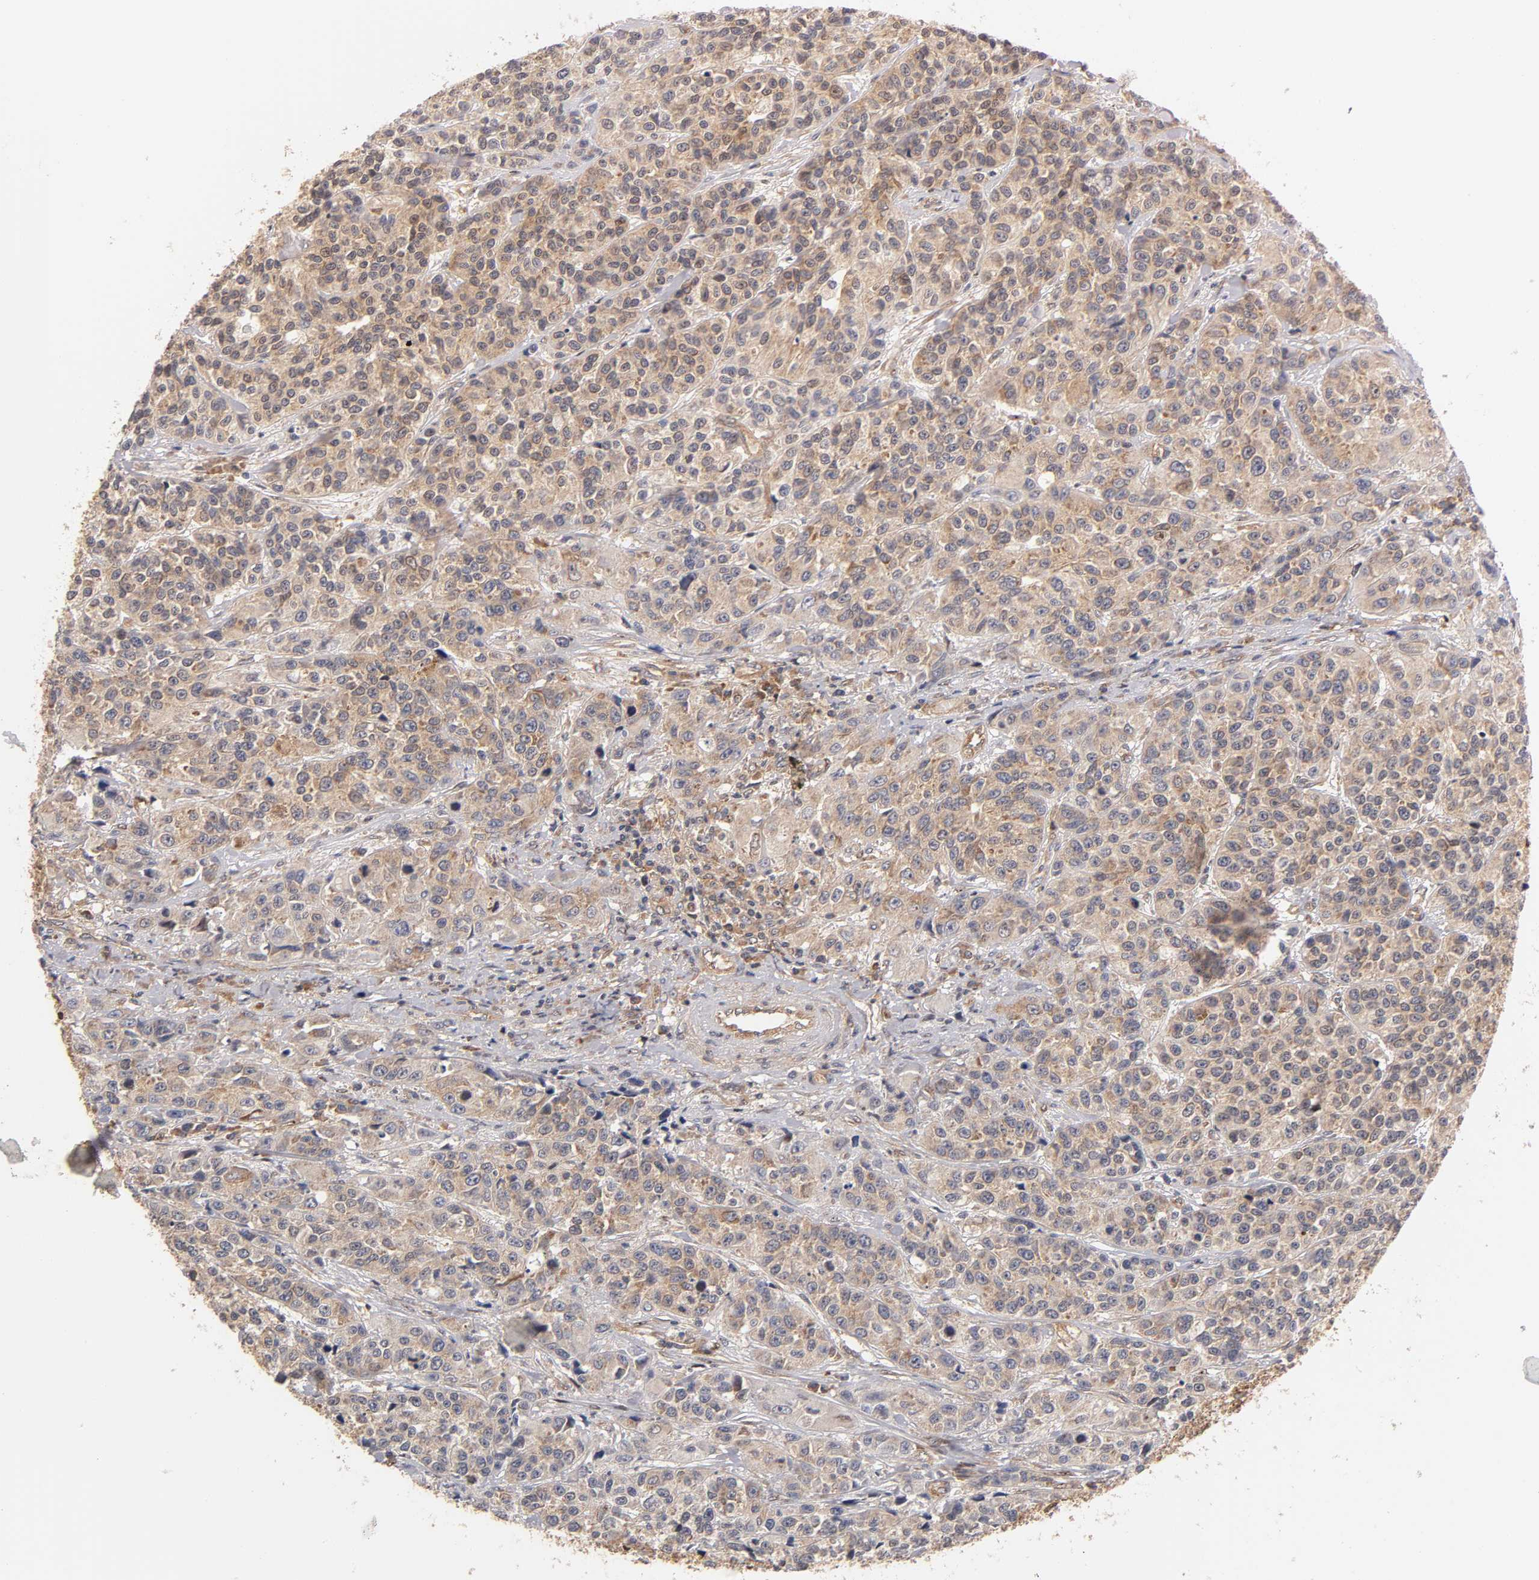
{"staining": {"intensity": "weak", "quantity": ">75%", "location": "cytoplasmic/membranous"}, "tissue": "urothelial cancer", "cell_type": "Tumor cells", "image_type": "cancer", "snomed": [{"axis": "morphology", "description": "Urothelial carcinoma, High grade"}, {"axis": "topography", "description": "Urinary bladder"}], "caption": "An immunohistochemistry (IHC) micrograph of neoplastic tissue is shown. Protein staining in brown highlights weak cytoplasmic/membranous positivity in urothelial carcinoma (high-grade) within tumor cells.", "gene": "PAFAH1B1", "patient": {"sex": "female", "age": 81}}